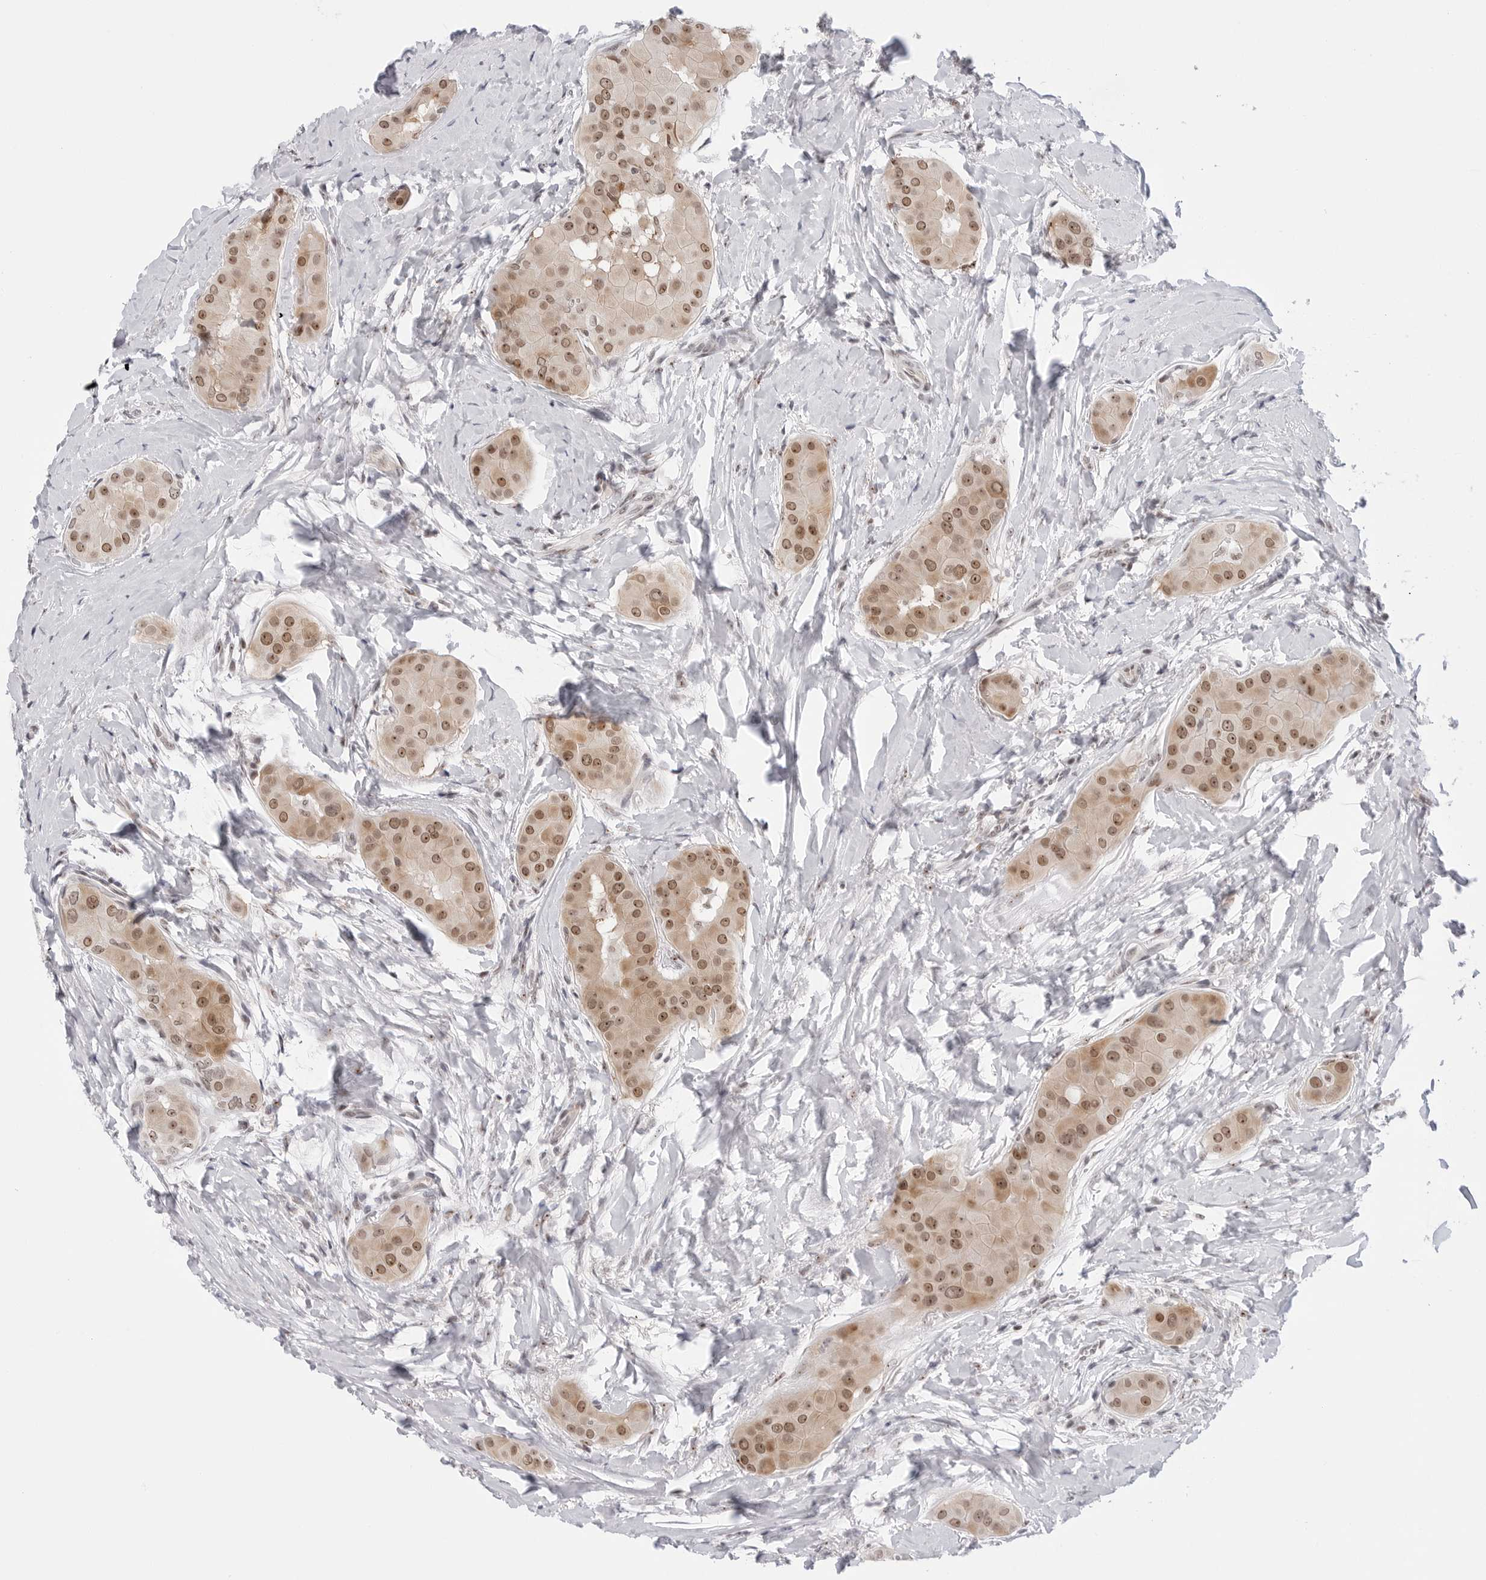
{"staining": {"intensity": "moderate", "quantity": ">75%", "location": "cytoplasmic/membranous,nuclear"}, "tissue": "thyroid cancer", "cell_type": "Tumor cells", "image_type": "cancer", "snomed": [{"axis": "morphology", "description": "Papillary adenocarcinoma, NOS"}, {"axis": "topography", "description": "Thyroid gland"}], "caption": "Thyroid cancer (papillary adenocarcinoma) stained for a protein demonstrates moderate cytoplasmic/membranous and nuclear positivity in tumor cells. (DAB (3,3'-diaminobenzidine) IHC, brown staining for protein, blue staining for nuclei).", "gene": "C1orf162", "patient": {"sex": "male", "age": 33}}